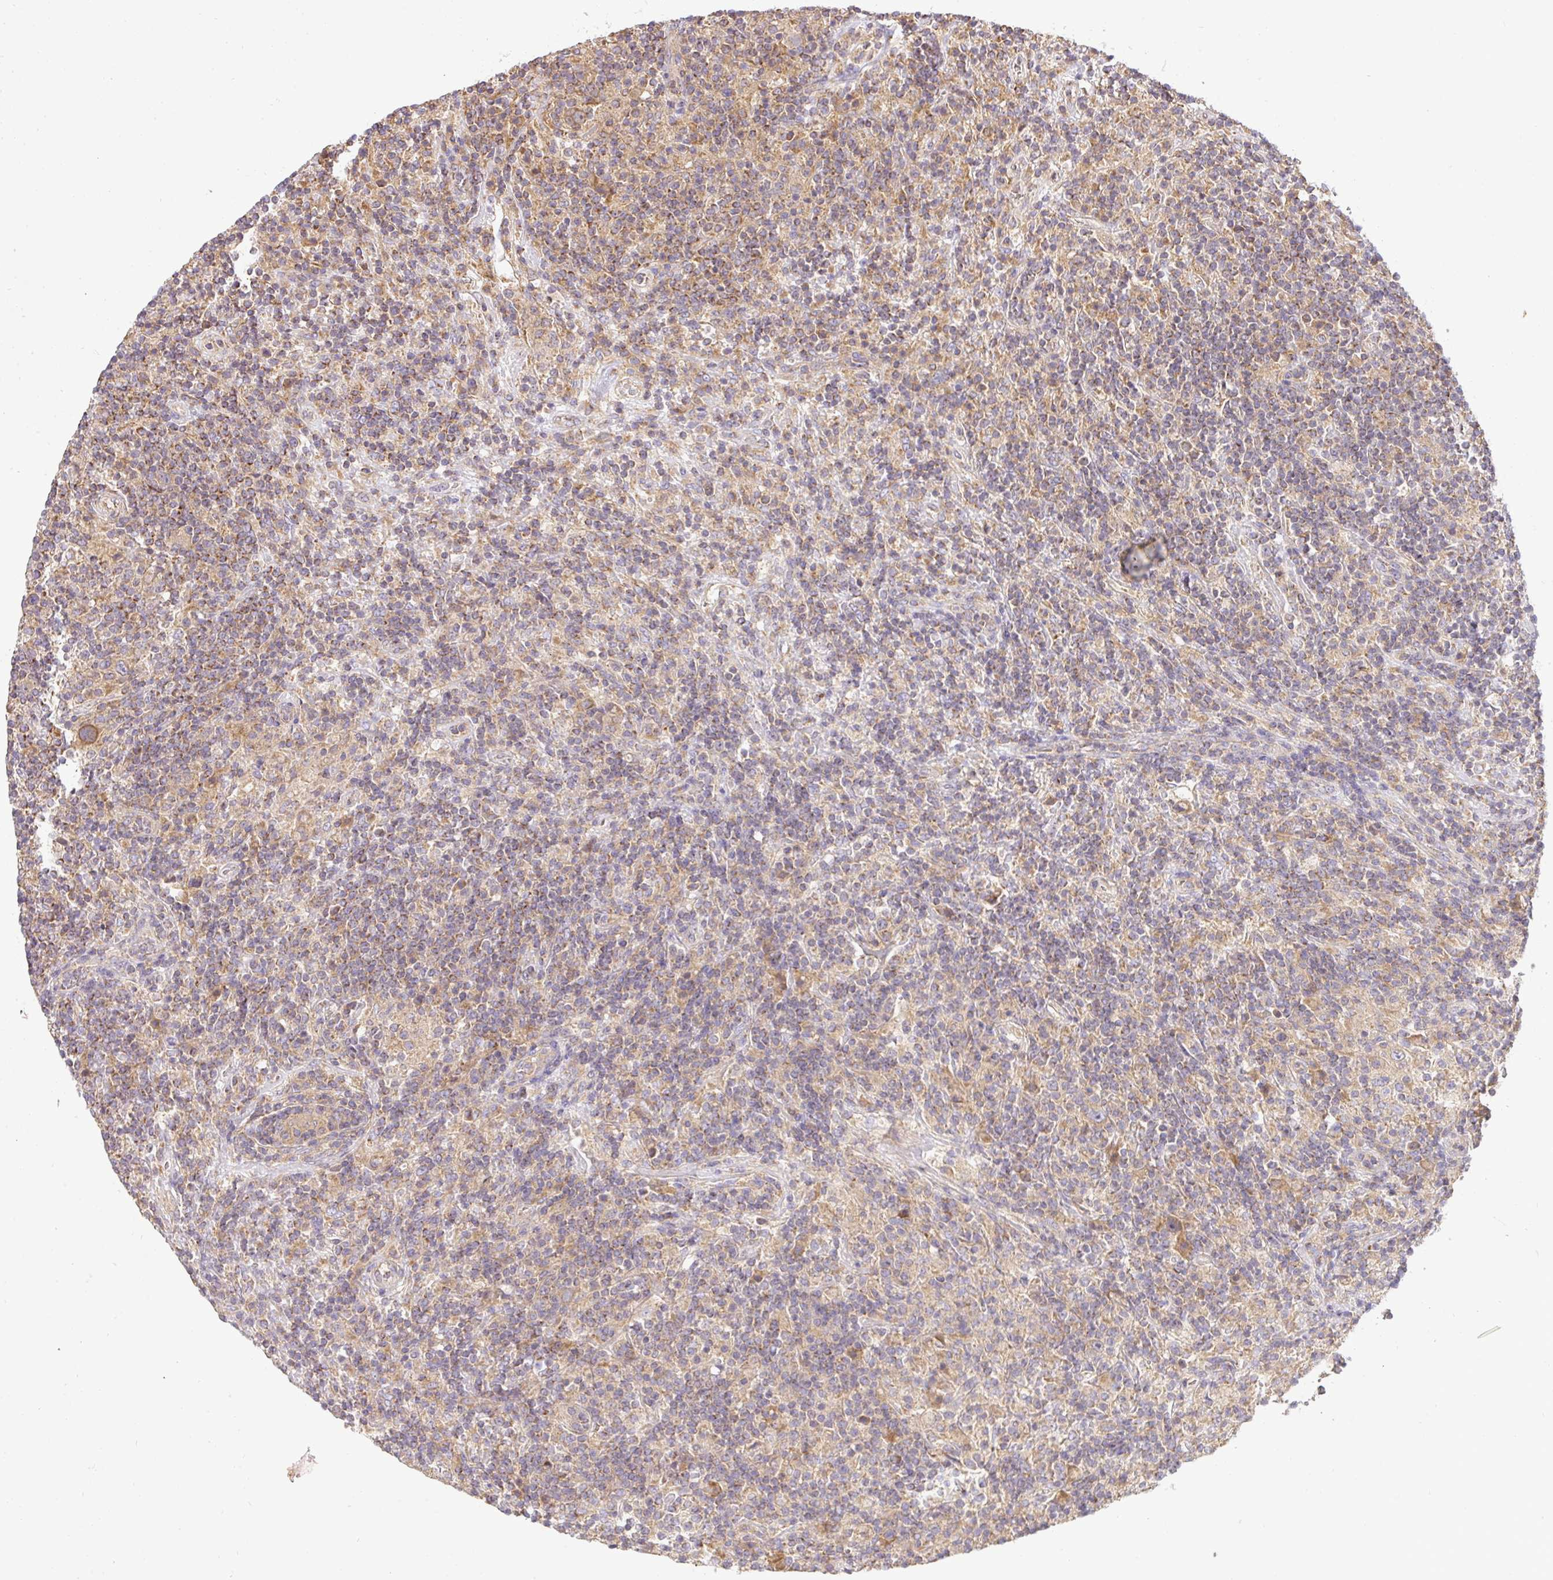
{"staining": {"intensity": "moderate", "quantity": ">75%", "location": "cytoplasmic/membranous"}, "tissue": "lymphoma", "cell_type": "Tumor cells", "image_type": "cancer", "snomed": [{"axis": "morphology", "description": "Hodgkin's disease, NOS"}, {"axis": "topography", "description": "Lymph node"}], "caption": "DAB (3,3'-diaminobenzidine) immunohistochemical staining of human lymphoma displays moderate cytoplasmic/membranous protein positivity in approximately >75% of tumor cells.", "gene": "ZNF211", "patient": {"sex": "male", "age": 70}}